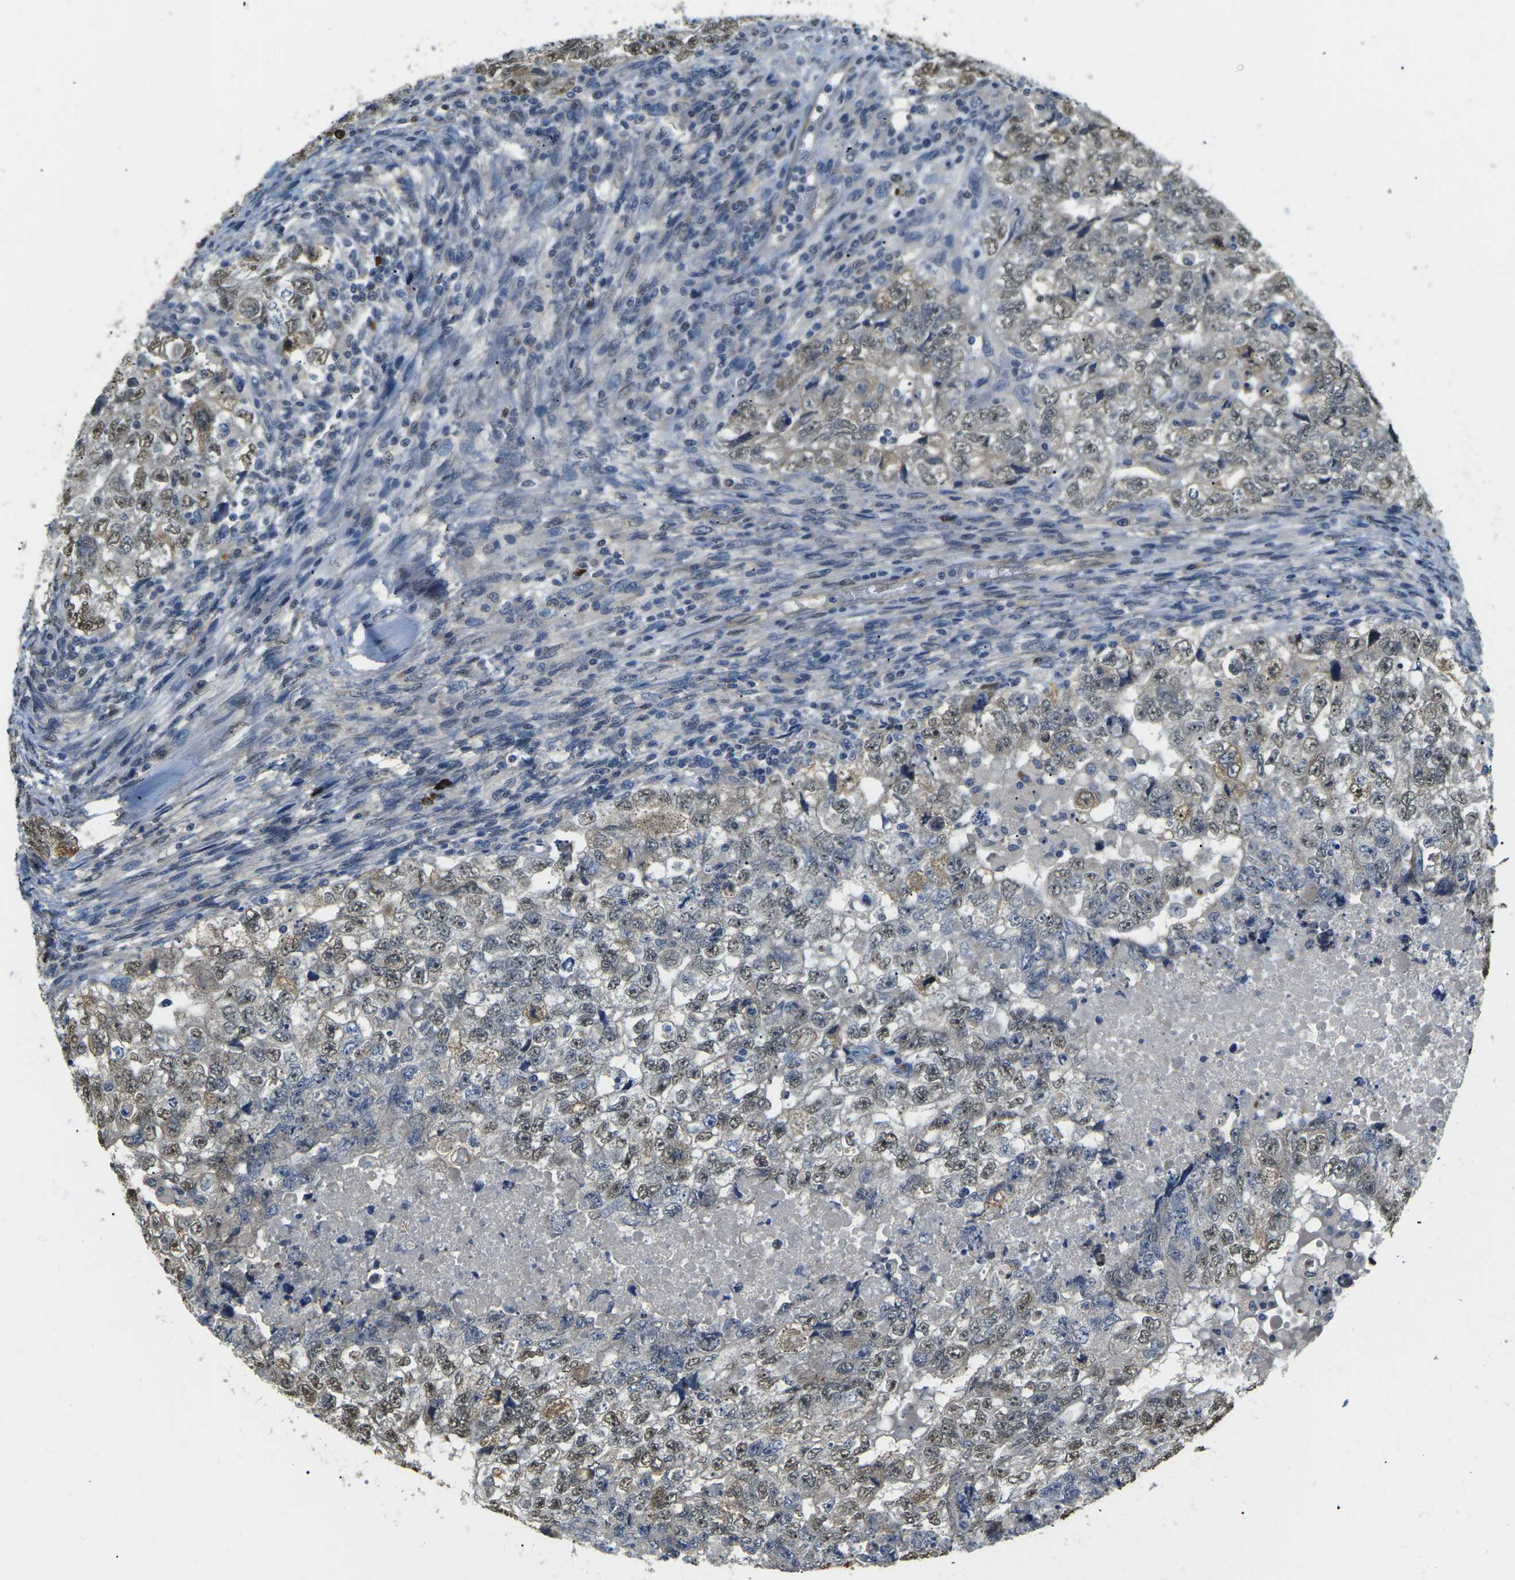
{"staining": {"intensity": "moderate", "quantity": "25%-75%", "location": "cytoplasmic/membranous,nuclear"}, "tissue": "testis cancer", "cell_type": "Tumor cells", "image_type": "cancer", "snomed": [{"axis": "morphology", "description": "Carcinoma, Embryonal, NOS"}, {"axis": "topography", "description": "Testis"}], "caption": "The histopathology image demonstrates staining of testis embryonal carcinoma, revealing moderate cytoplasmic/membranous and nuclear protein positivity (brown color) within tumor cells. (Brightfield microscopy of DAB IHC at high magnification).", "gene": "ERBB4", "patient": {"sex": "male", "age": 36}}